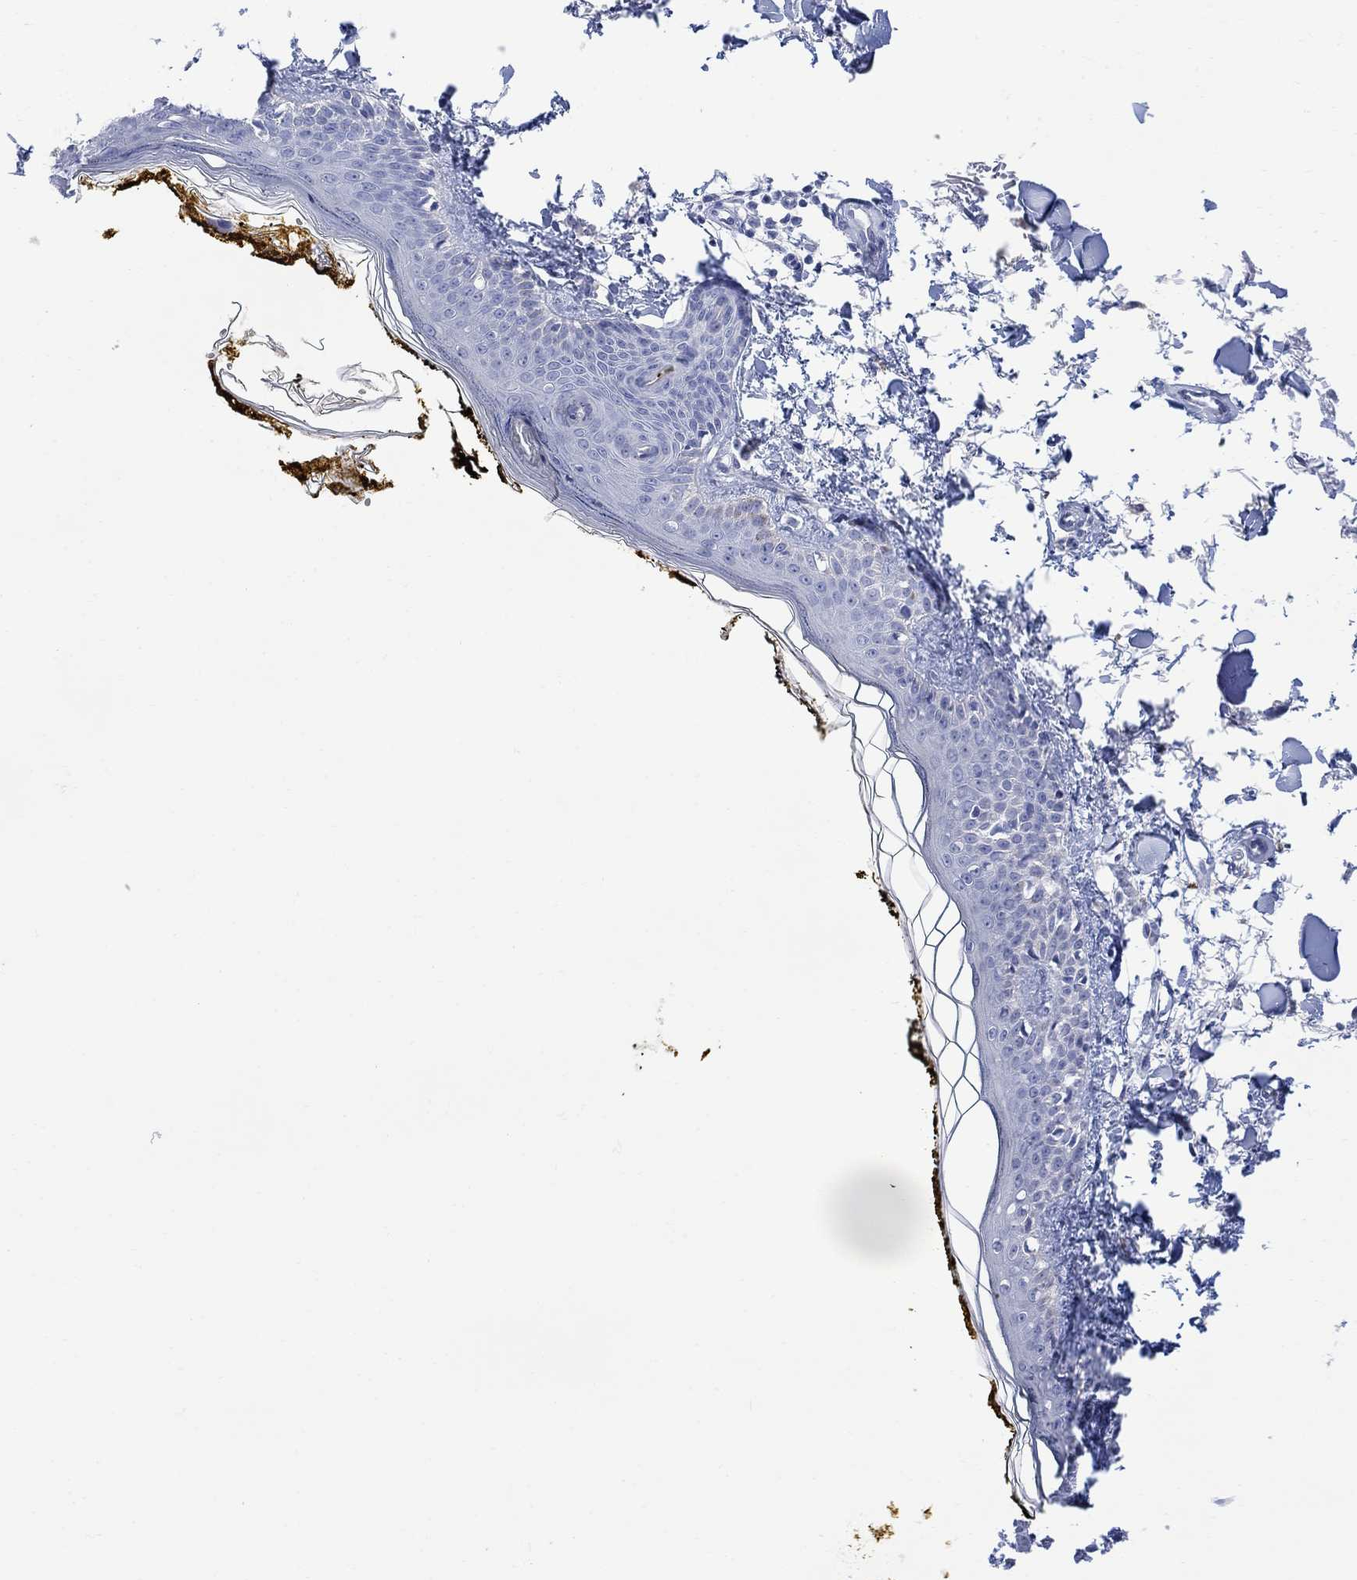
{"staining": {"intensity": "negative", "quantity": "none", "location": "none"}, "tissue": "skin", "cell_type": "Fibroblasts", "image_type": "normal", "snomed": [{"axis": "morphology", "description": "Normal tissue, NOS"}, {"axis": "topography", "description": "Skin"}], "caption": "Immunohistochemical staining of unremarkable skin exhibits no significant staining in fibroblasts. The staining is performed using DAB (3,3'-diaminobenzidine) brown chromogen with nuclei counter-stained in using hematoxylin.", "gene": "FBP2", "patient": {"sex": "male", "age": 76}}